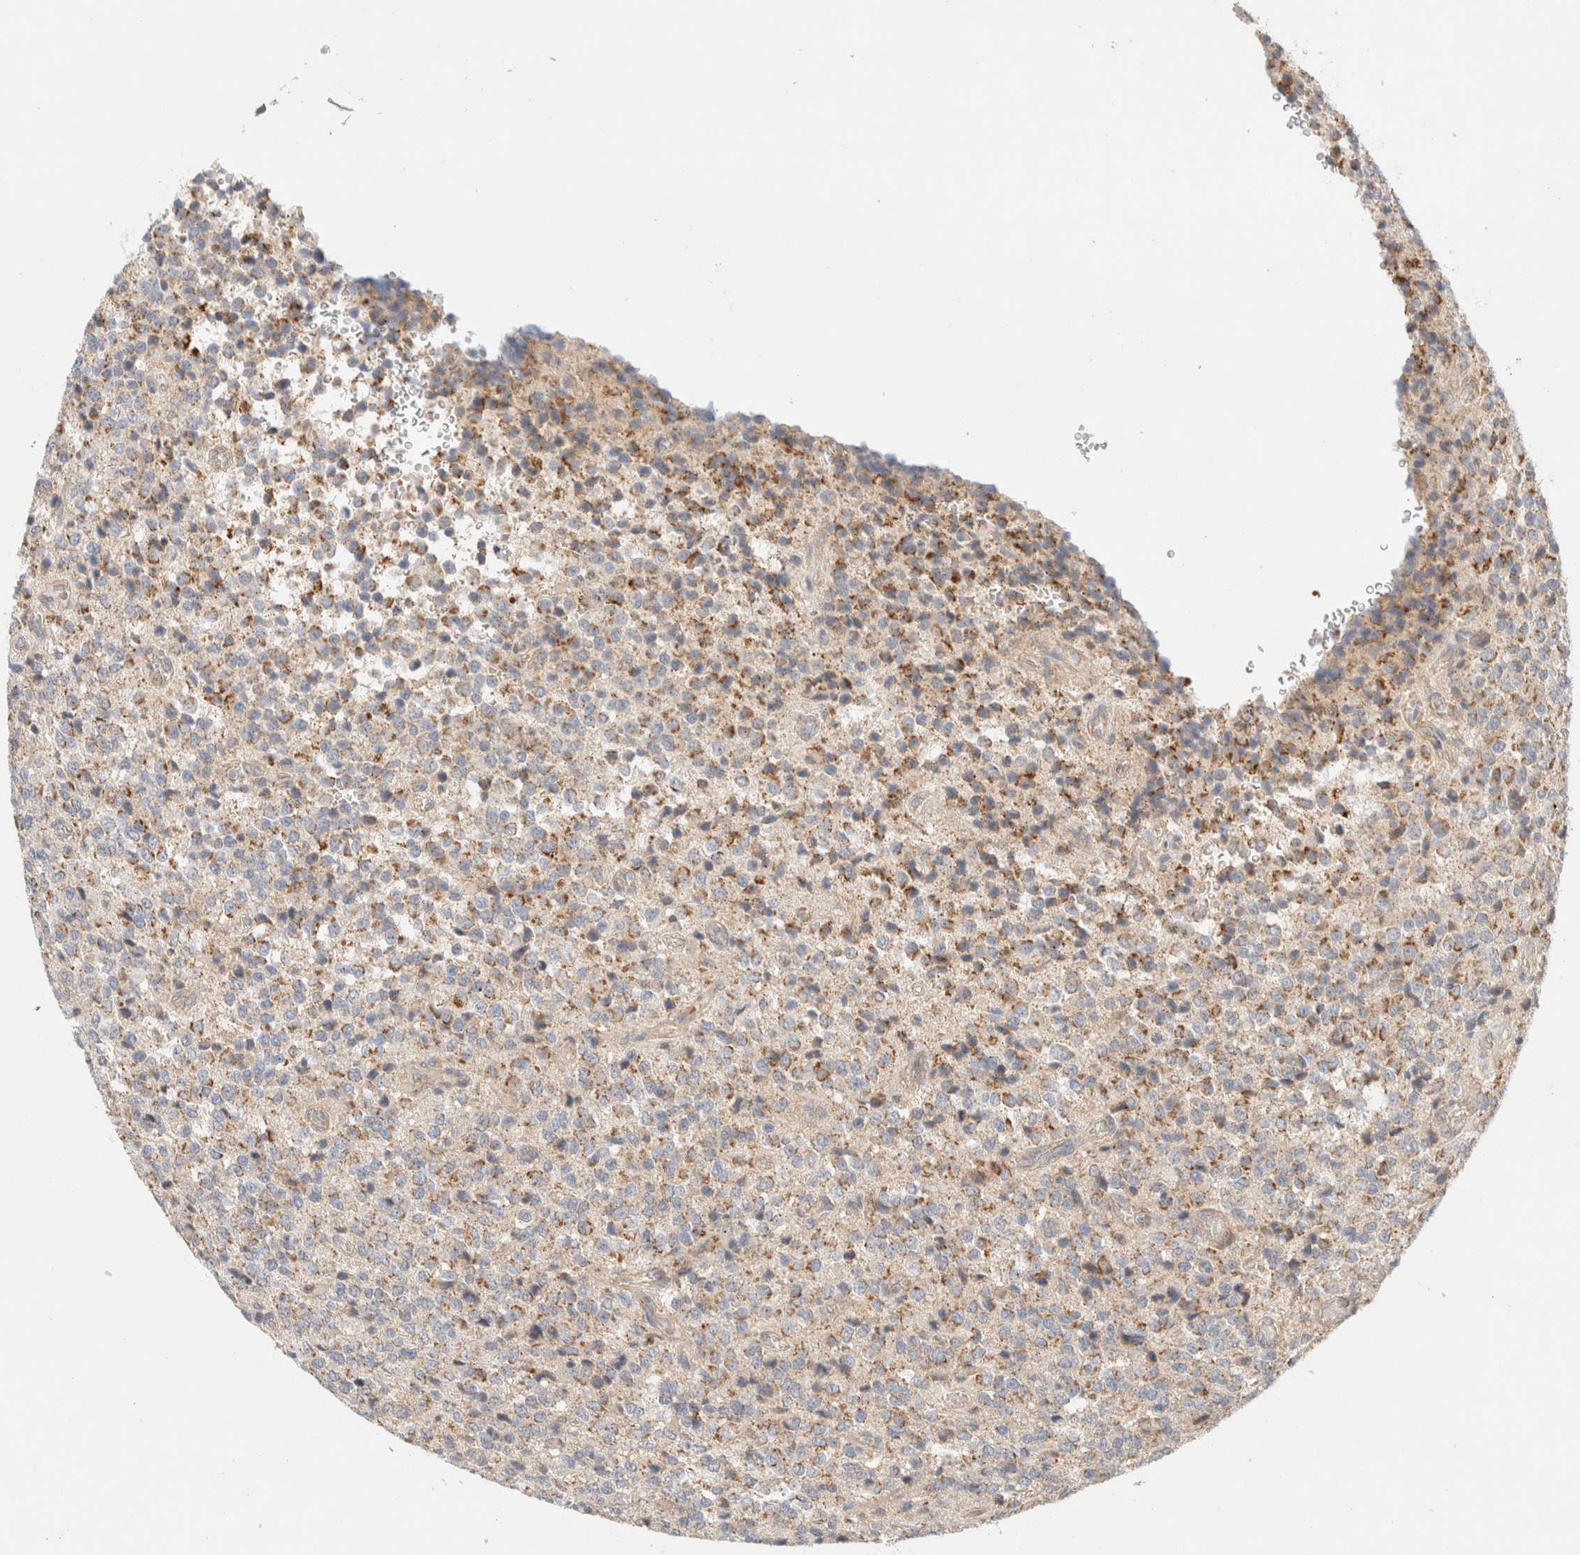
{"staining": {"intensity": "moderate", "quantity": "<25%", "location": "cytoplasmic/membranous"}, "tissue": "glioma", "cell_type": "Tumor cells", "image_type": "cancer", "snomed": [{"axis": "morphology", "description": "Glioma, malignant, High grade"}, {"axis": "topography", "description": "pancreas cauda"}], "caption": "Protein staining shows moderate cytoplasmic/membranous expression in about <25% of tumor cells in glioma.", "gene": "MRM3", "patient": {"sex": "male", "age": 60}}